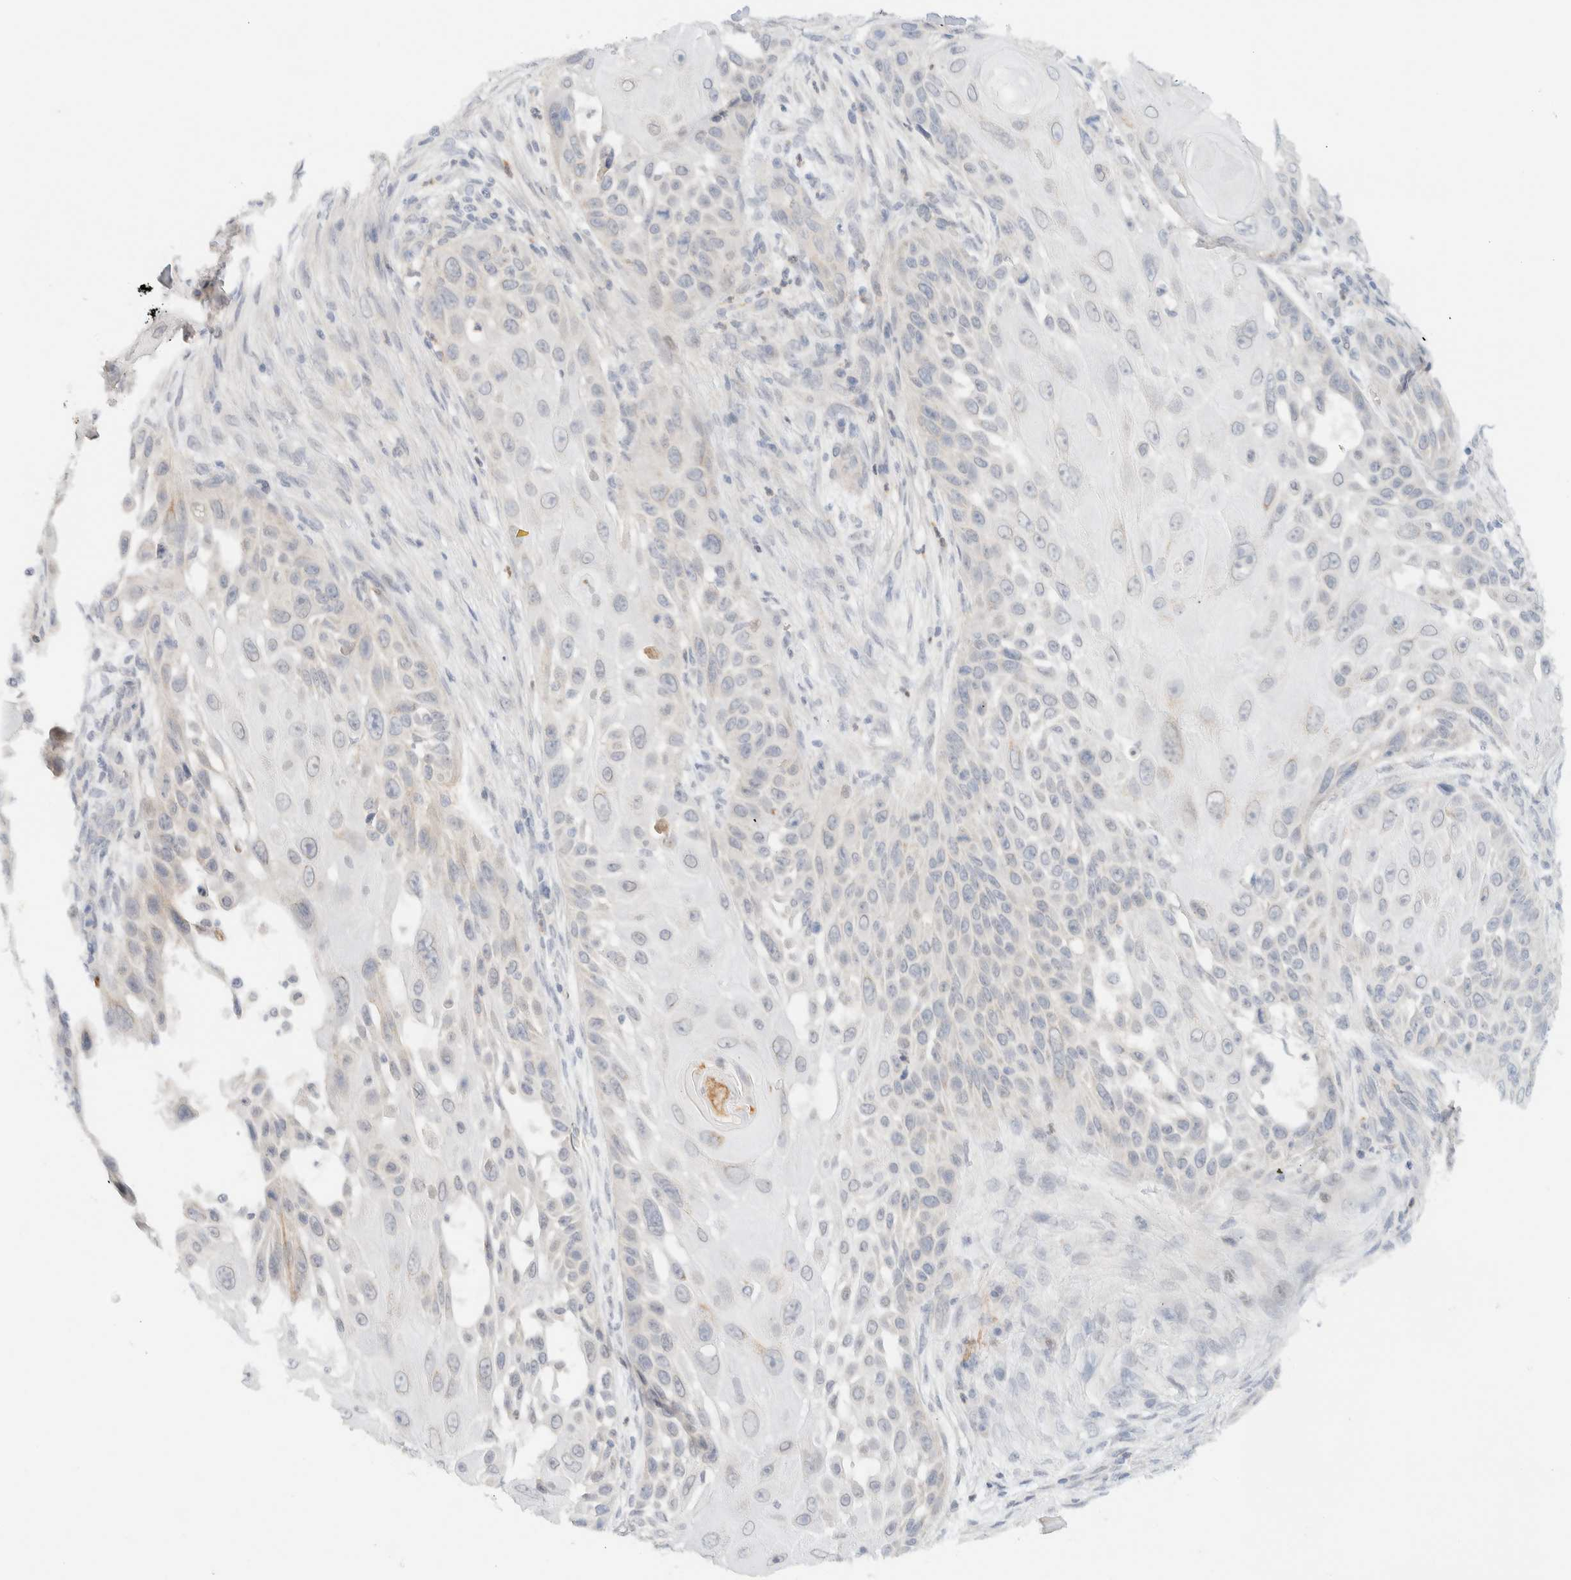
{"staining": {"intensity": "negative", "quantity": "none", "location": "none"}, "tissue": "skin cancer", "cell_type": "Tumor cells", "image_type": "cancer", "snomed": [{"axis": "morphology", "description": "Squamous cell carcinoma, NOS"}, {"axis": "topography", "description": "Skin"}], "caption": "An image of human skin cancer is negative for staining in tumor cells. (IHC, brightfield microscopy, high magnification).", "gene": "TNK1", "patient": {"sex": "female", "age": 44}}